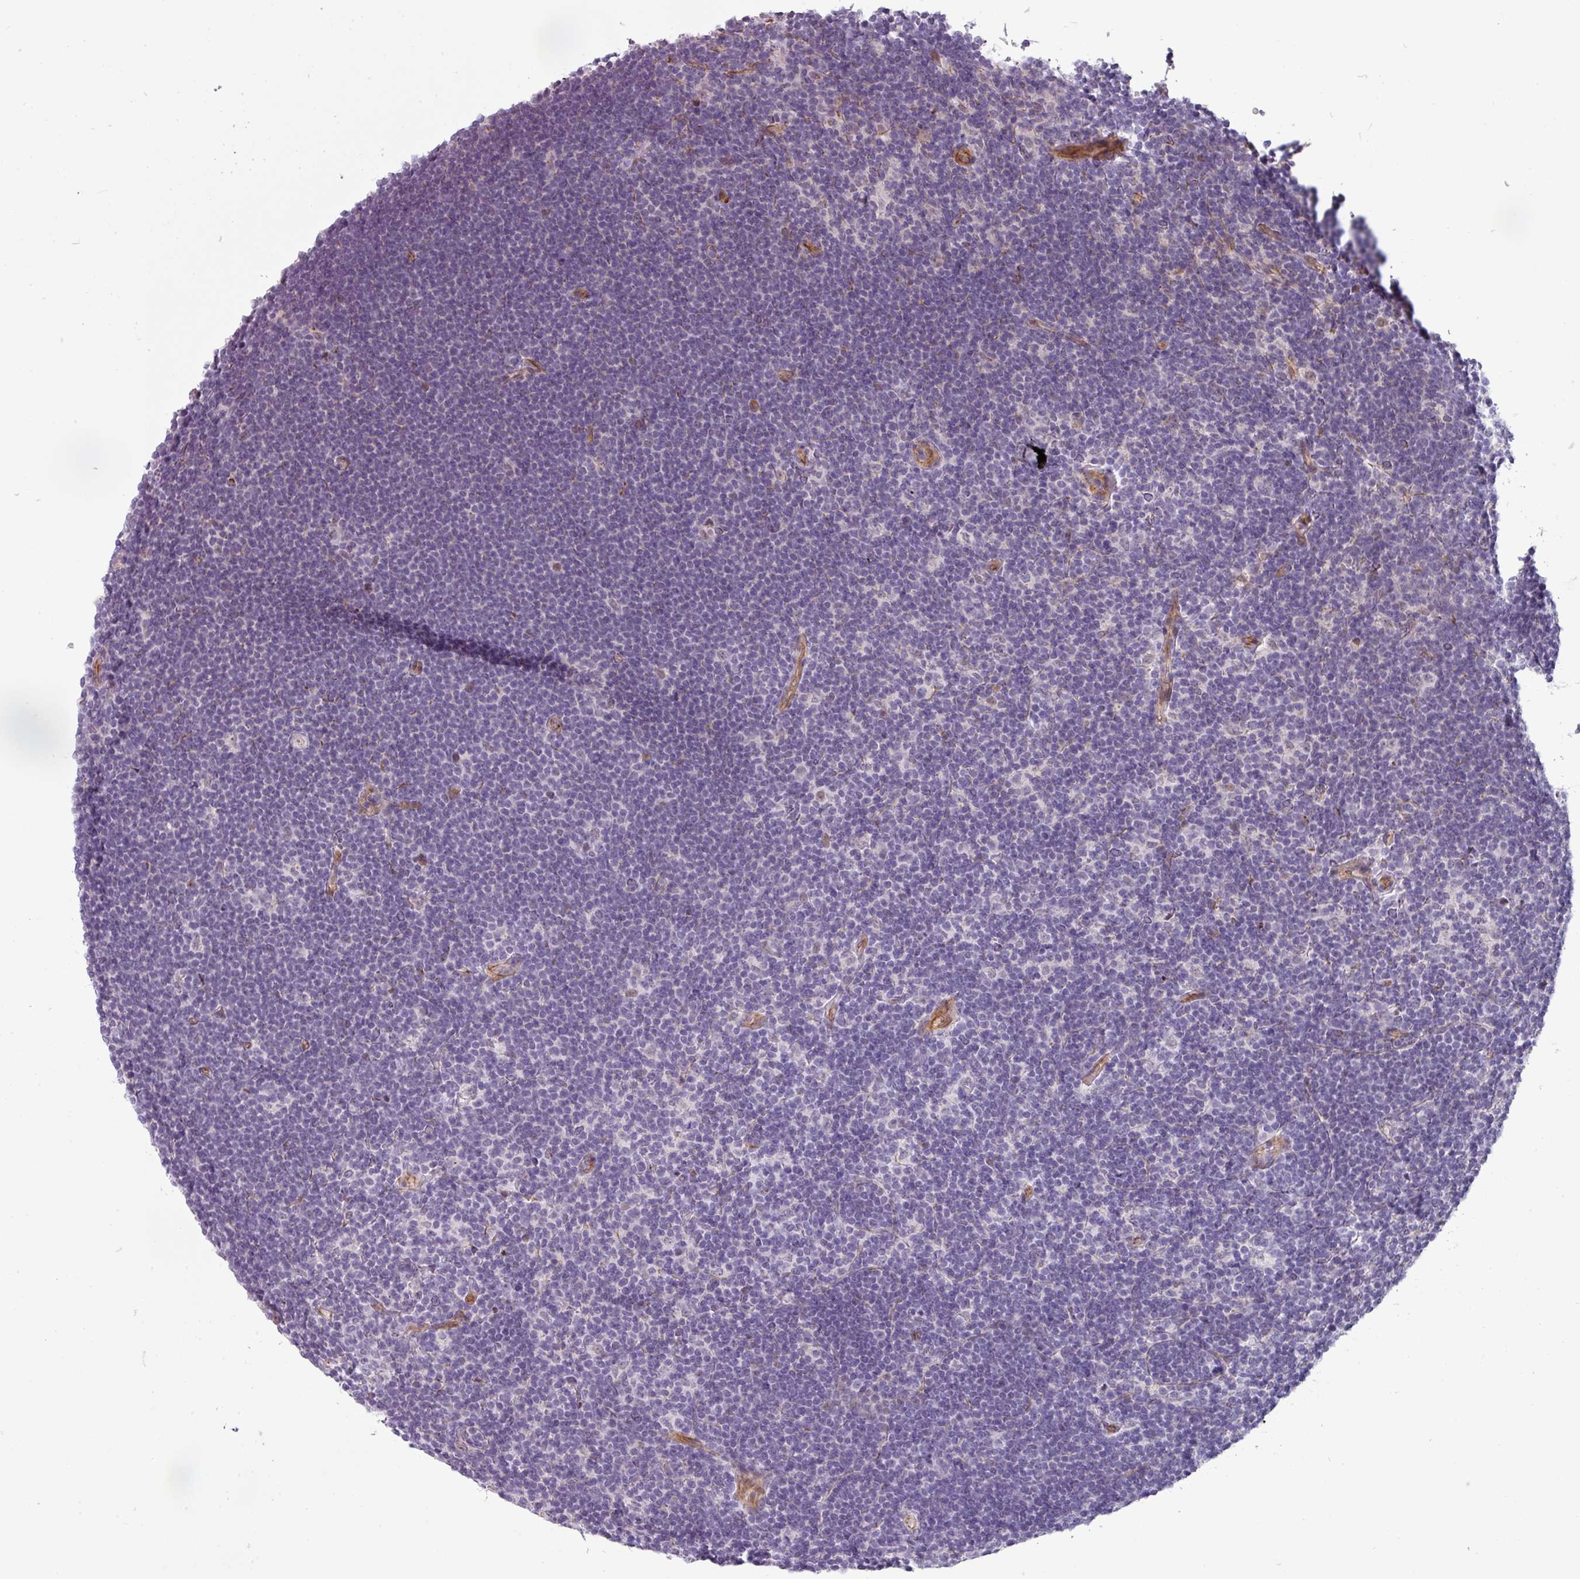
{"staining": {"intensity": "negative", "quantity": "none", "location": "none"}, "tissue": "lymphoma", "cell_type": "Tumor cells", "image_type": "cancer", "snomed": [{"axis": "morphology", "description": "Hodgkin's disease, NOS"}, {"axis": "topography", "description": "Lymph node"}], "caption": "DAB immunohistochemical staining of human lymphoma displays no significant staining in tumor cells. The staining was performed using DAB to visualize the protein expression in brown, while the nuclei were stained in blue with hematoxylin (Magnification: 20x).", "gene": "CHRDL1", "patient": {"sex": "female", "age": 57}}